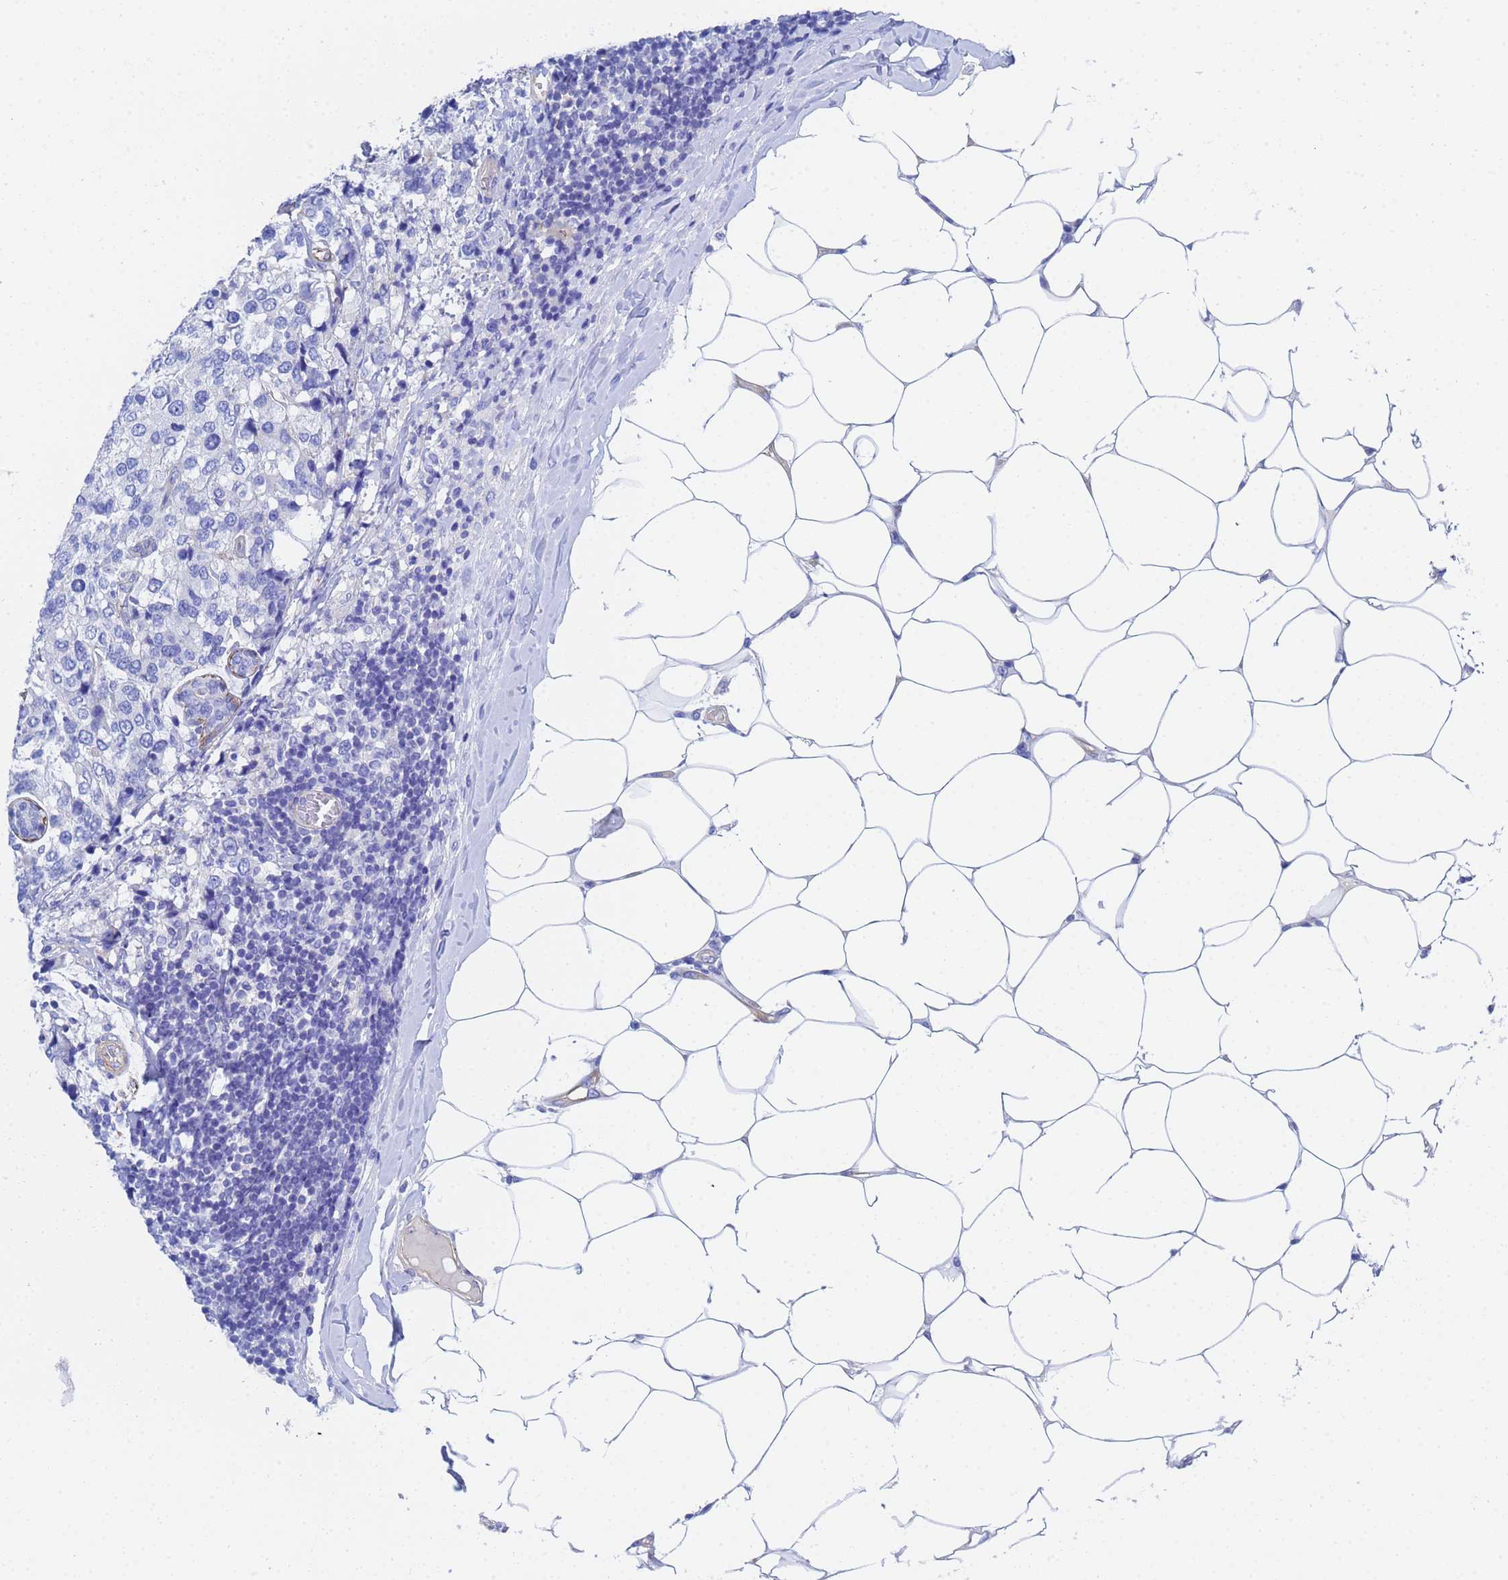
{"staining": {"intensity": "negative", "quantity": "none", "location": "none"}, "tissue": "breast cancer", "cell_type": "Tumor cells", "image_type": "cancer", "snomed": [{"axis": "morphology", "description": "Lobular carcinoma"}, {"axis": "topography", "description": "Breast"}], "caption": "Tumor cells show no significant expression in breast lobular carcinoma. (Stains: DAB IHC with hematoxylin counter stain, Microscopy: brightfield microscopy at high magnification).", "gene": "CST4", "patient": {"sex": "female", "age": 59}}